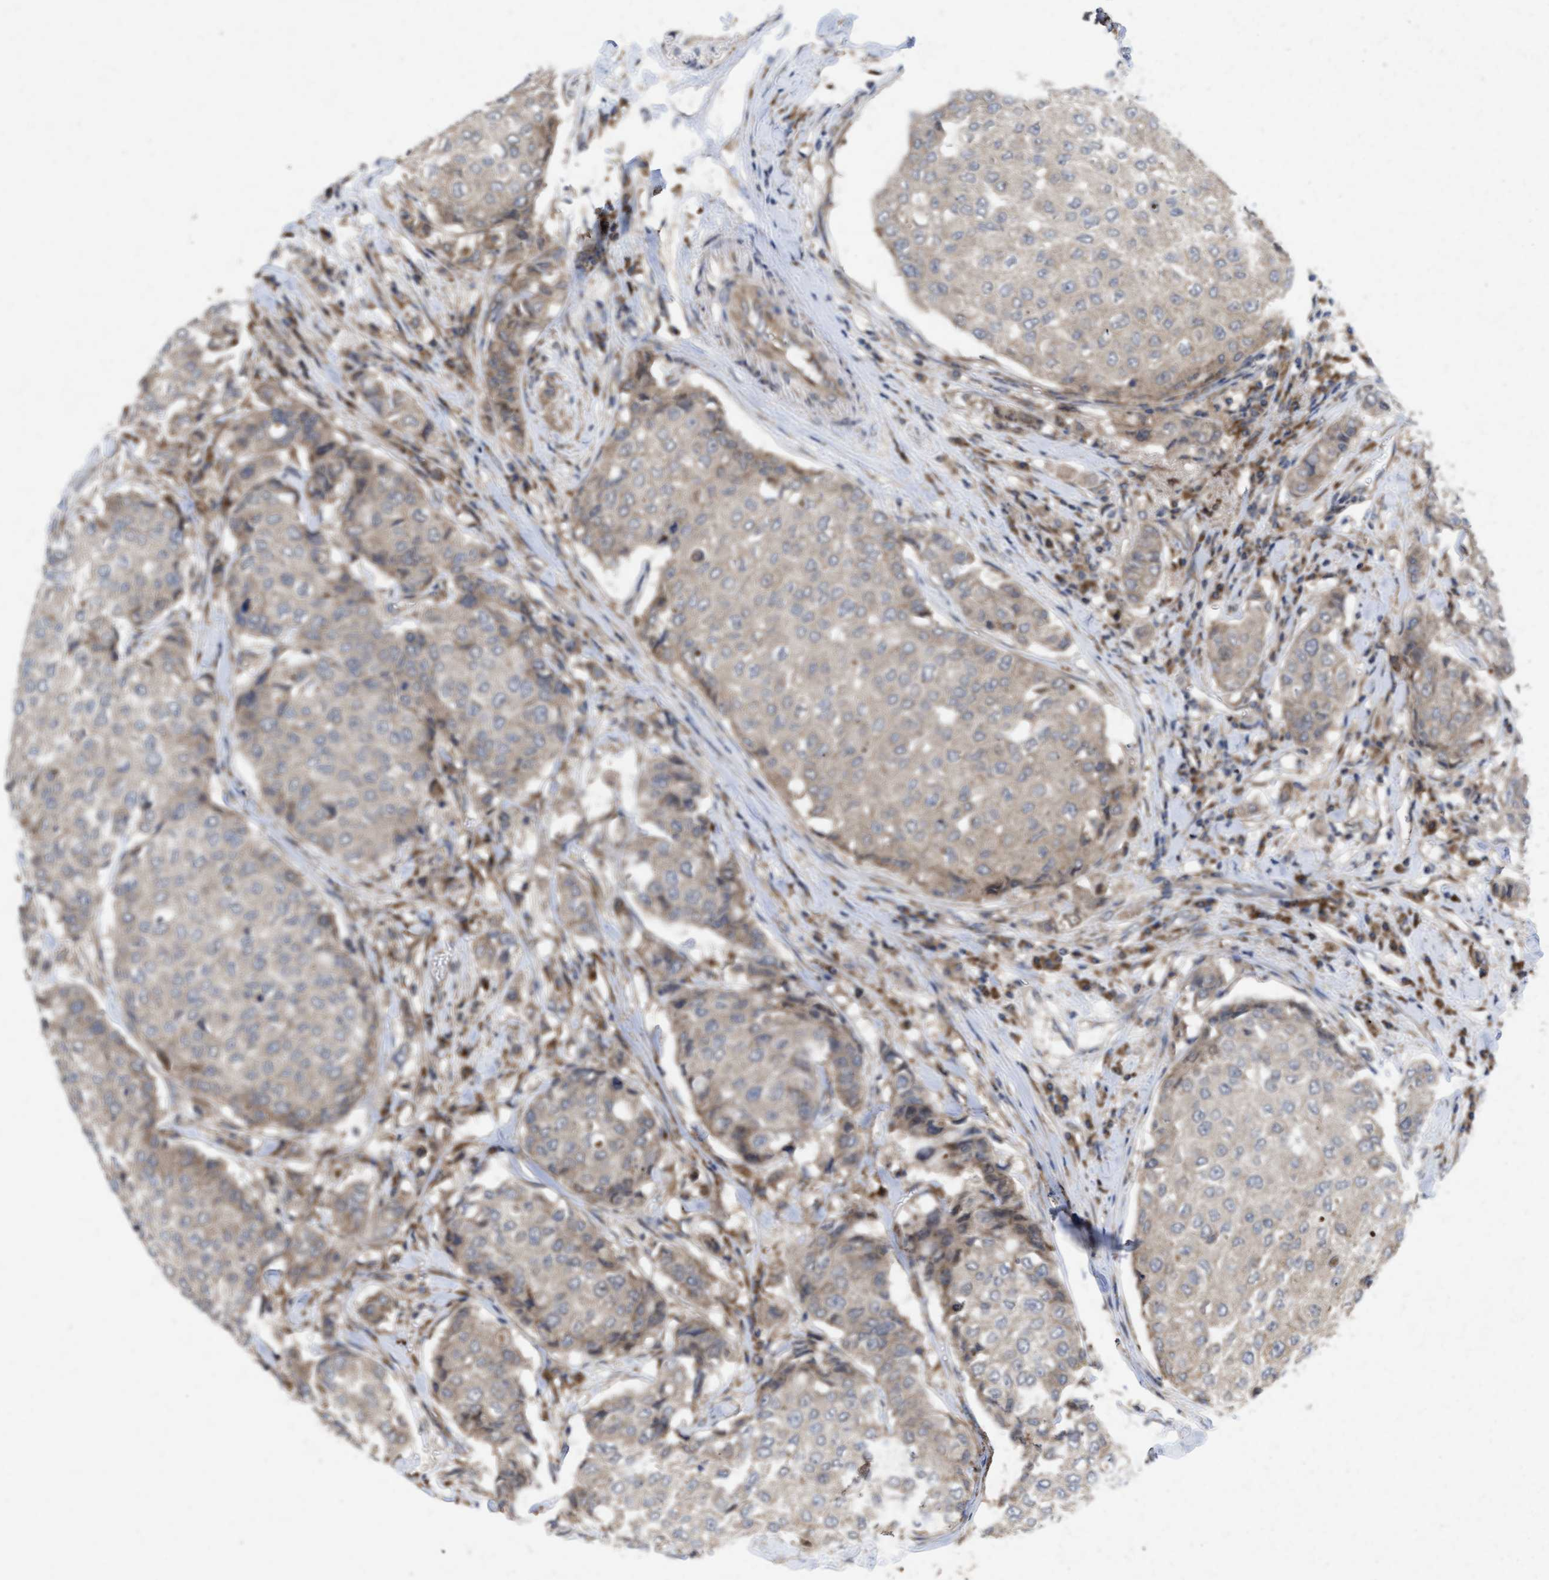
{"staining": {"intensity": "weak", "quantity": "25%-75%", "location": "cytoplasmic/membranous"}, "tissue": "breast cancer", "cell_type": "Tumor cells", "image_type": "cancer", "snomed": [{"axis": "morphology", "description": "Duct carcinoma"}, {"axis": "topography", "description": "Breast"}], "caption": "Protein positivity by immunohistochemistry reveals weak cytoplasmic/membranous positivity in approximately 25%-75% of tumor cells in breast cancer.", "gene": "MSI2", "patient": {"sex": "female", "age": 27}}